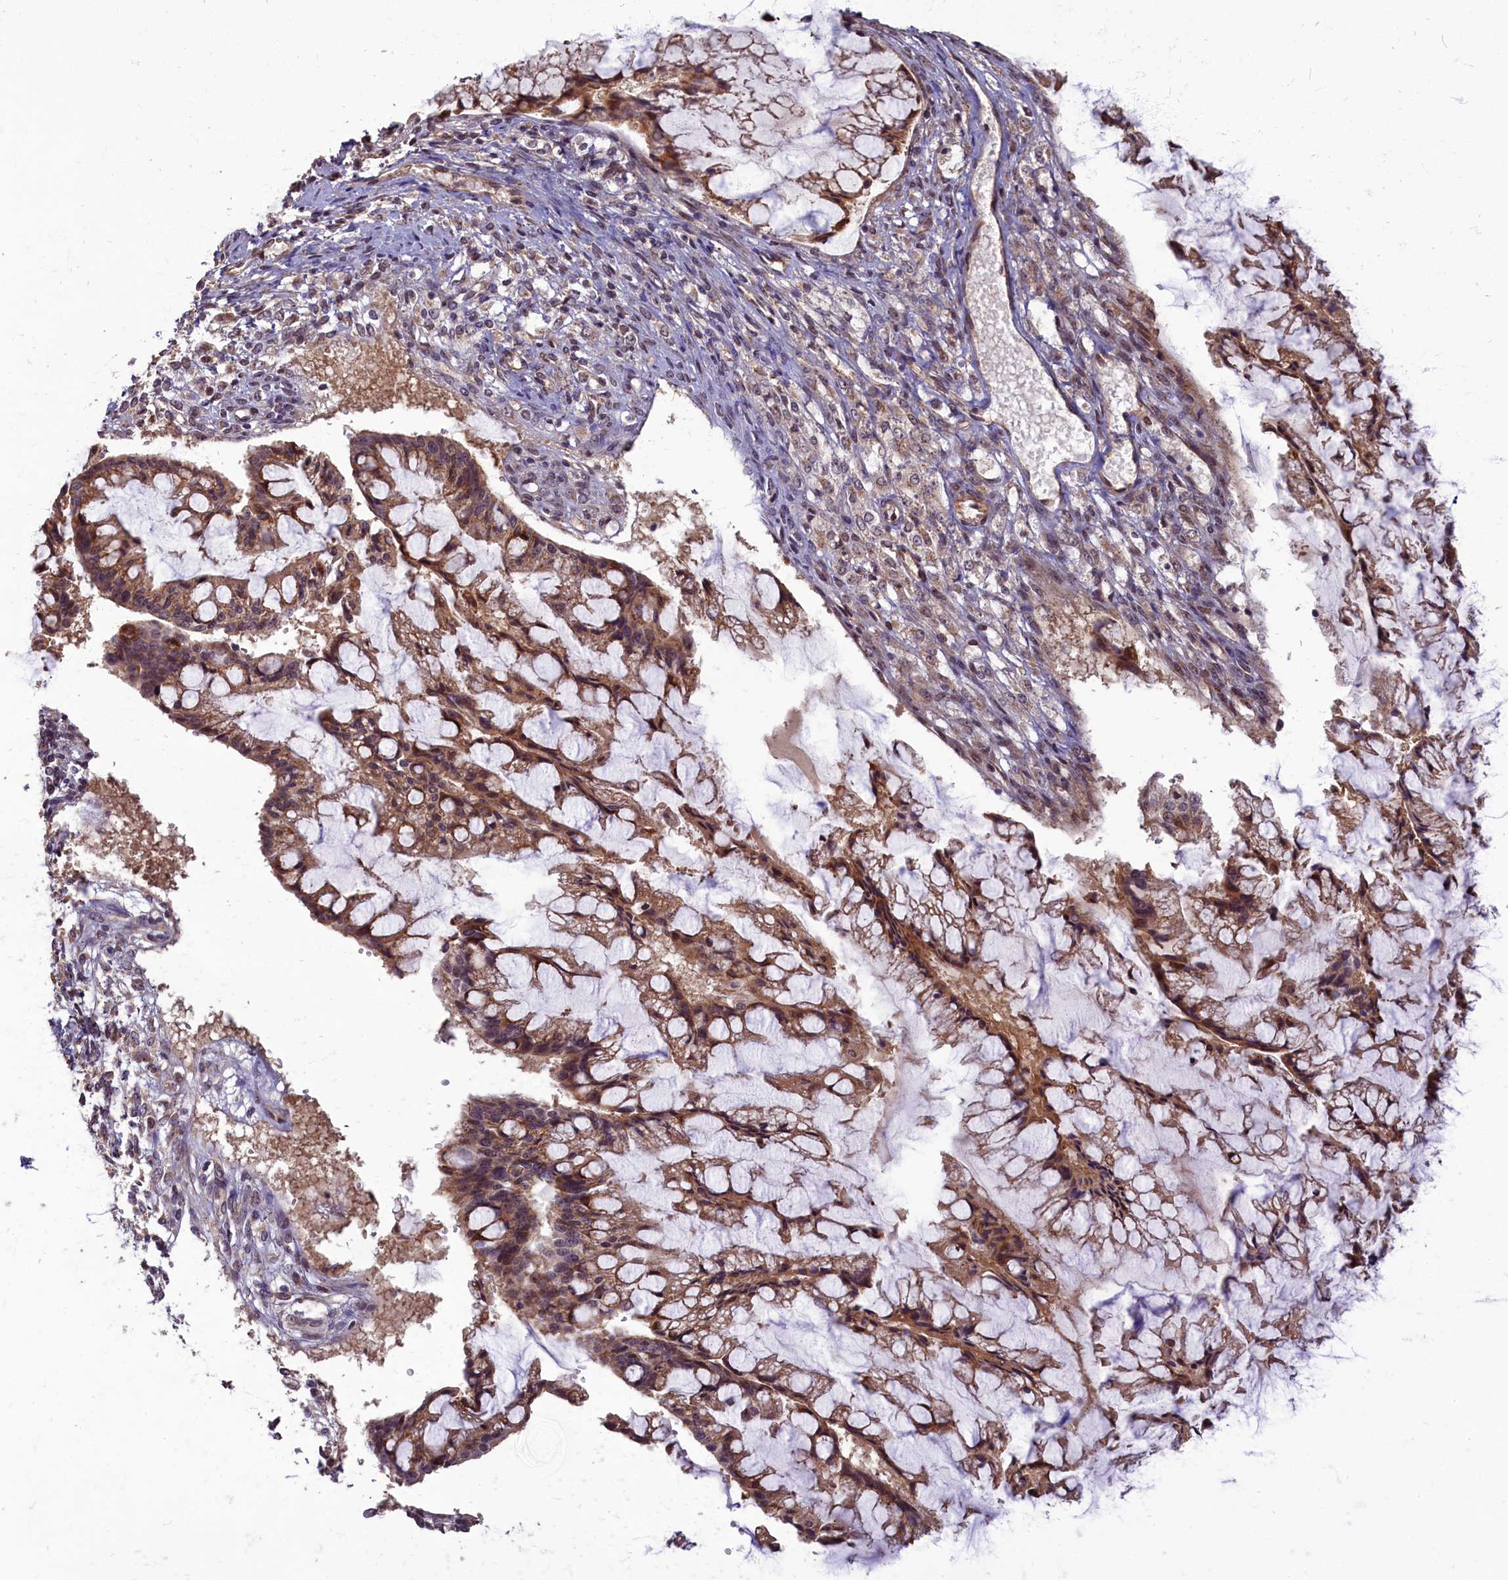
{"staining": {"intensity": "moderate", "quantity": ">75%", "location": "cytoplasmic/membranous"}, "tissue": "ovarian cancer", "cell_type": "Tumor cells", "image_type": "cancer", "snomed": [{"axis": "morphology", "description": "Cystadenocarcinoma, mucinous, NOS"}, {"axis": "topography", "description": "Ovary"}], "caption": "Brown immunohistochemical staining in ovarian cancer reveals moderate cytoplasmic/membranous staining in about >75% of tumor cells. The protein of interest is stained brown, and the nuclei are stained in blue (DAB (3,3'-diaminobenzidine) IHC with brightfield microscopy, high magnification).", "gene": "MYCBP", "patient": {"sex": "female", "age": 73}}